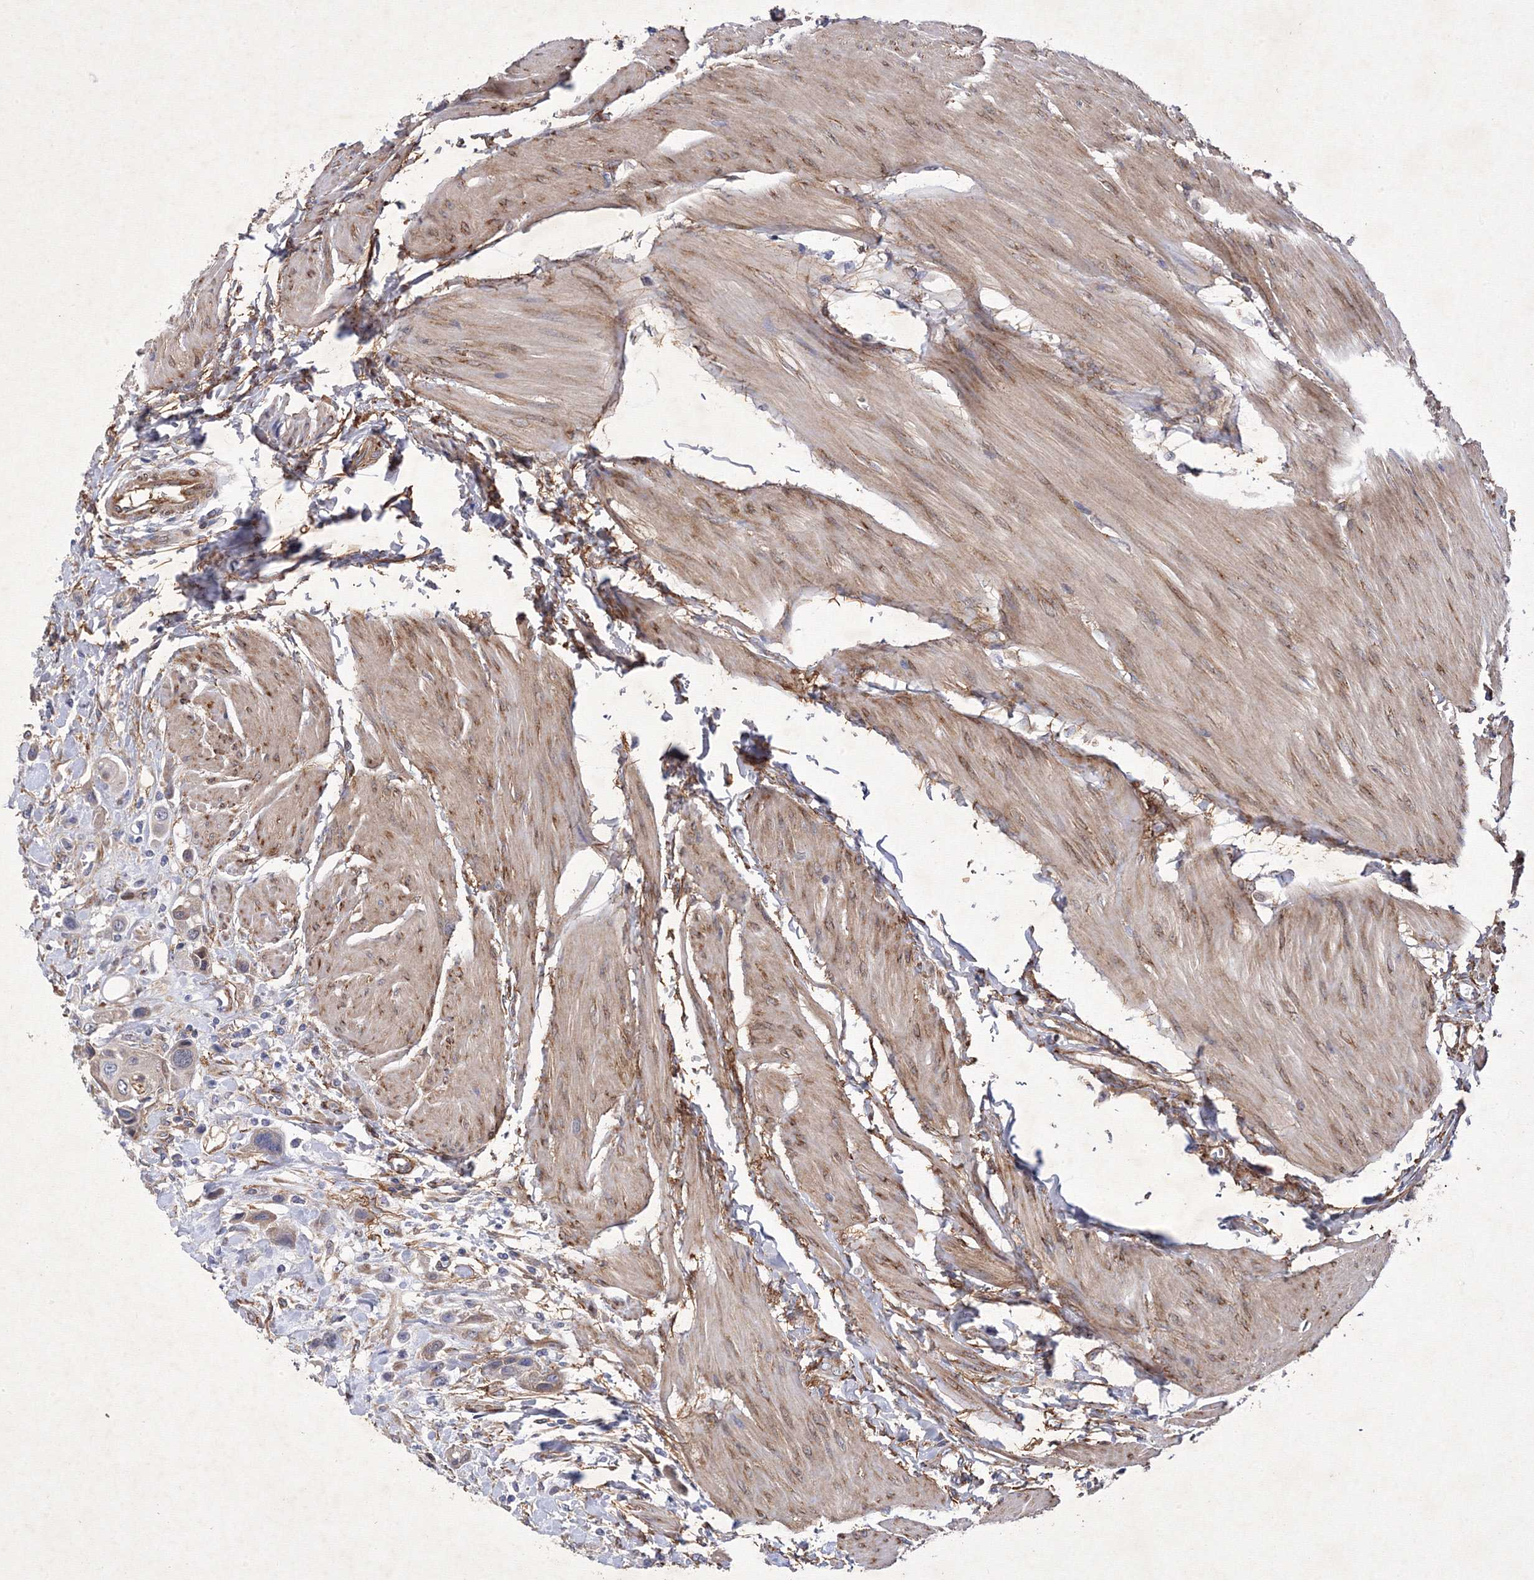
{"staining": {"intensity": "moderate", "quantity": "<25%", "location": "cytoplasmic/membranous"}, "tissue": "urothelial cancer", "cell_type": "Tumor cells", "image_type": "cancer", "snomed": [{"axis": "morphology", "description": "Urothelial carcinoma, High grade"}, {"axis": "topography", "description": "Urinary bladder"}], "caption": "The micrograph reveals staining of high-grade urothelial carcinoma, revealing moderate cytoplasmic/membranous protein staining (brown color) within tumor cells. (IHC, brightfield microscopy, high magnification).", "gene": "SNX18", "patient": {"sex": "male", "age": 50}}